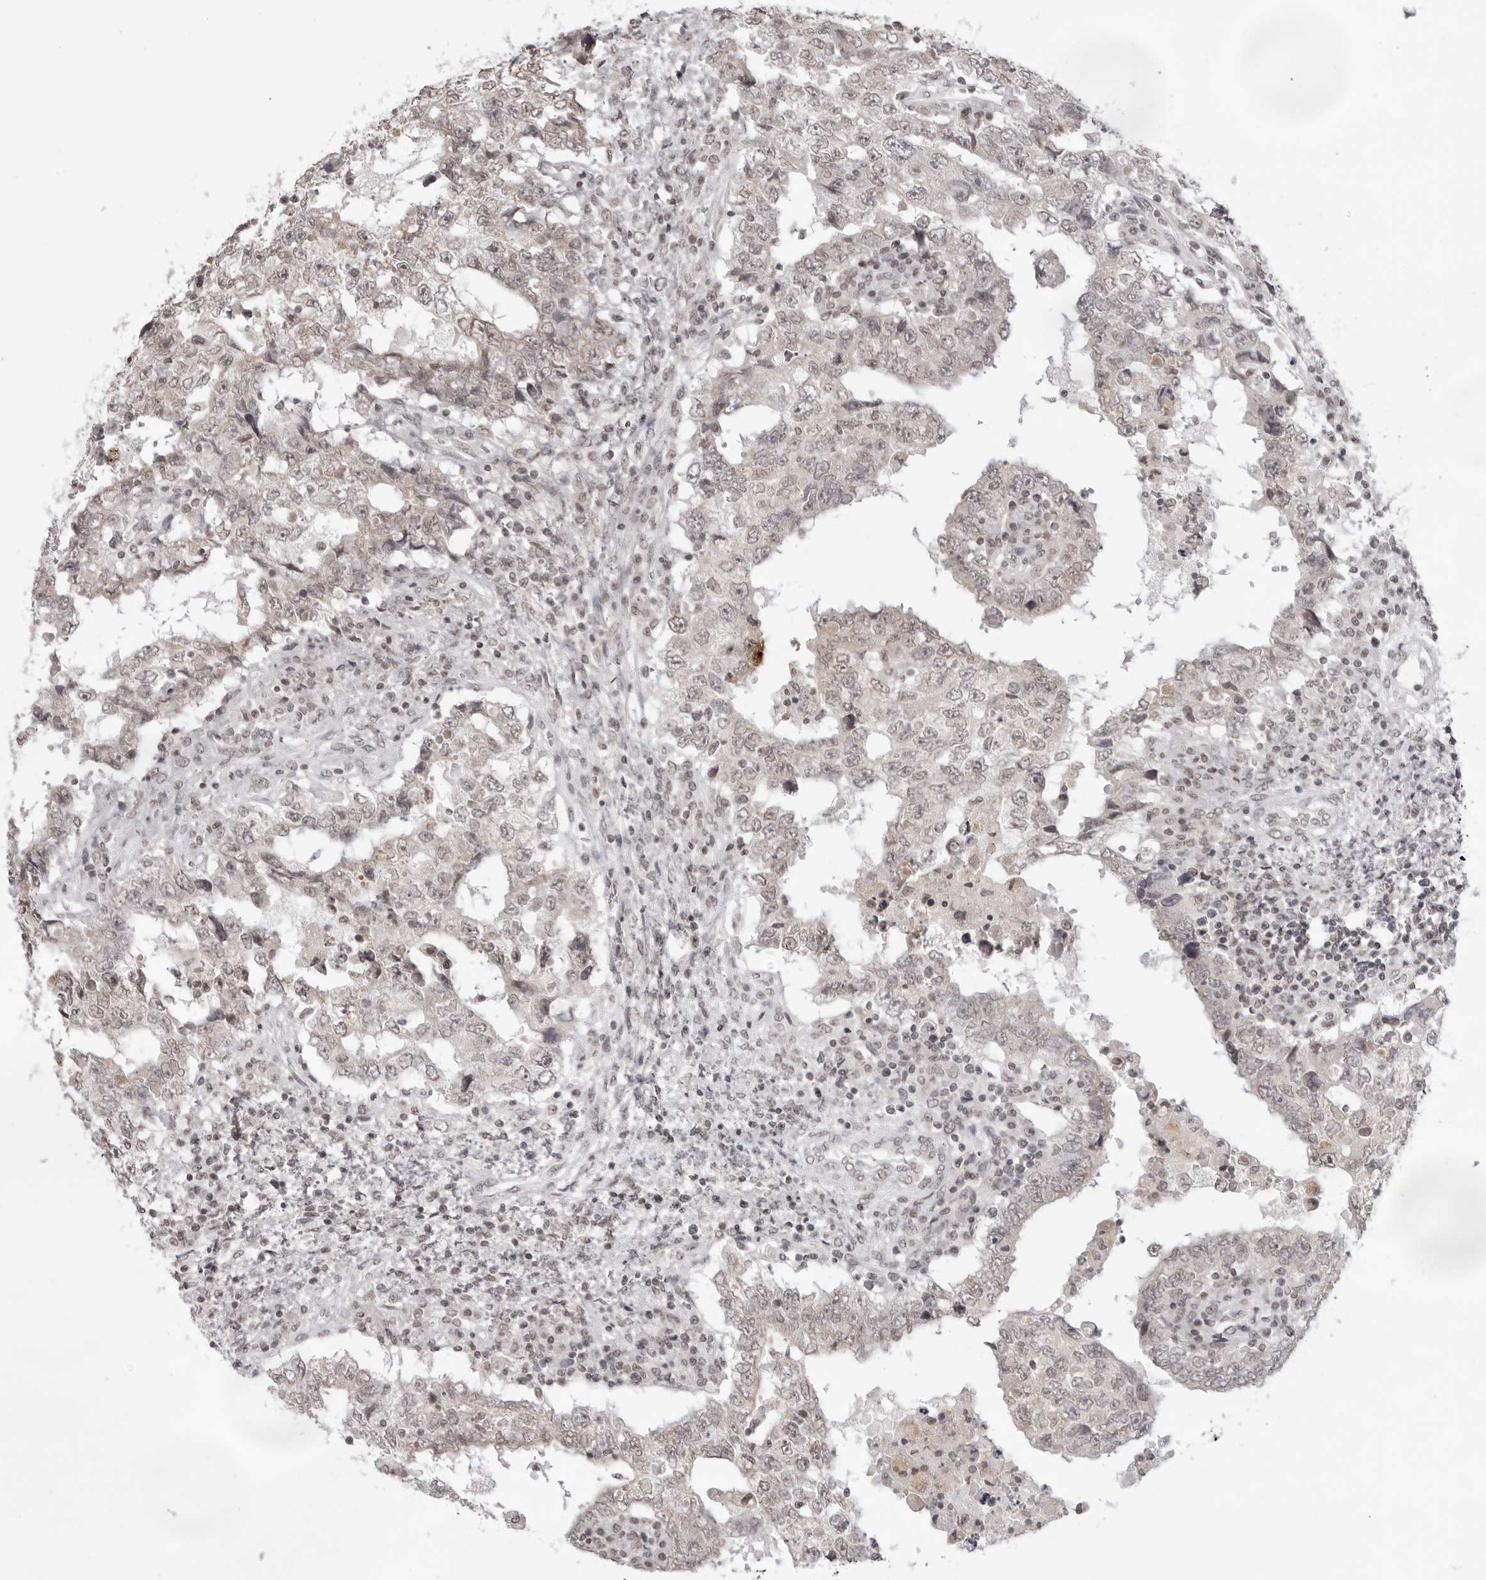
{"staining": {"intensity": "weak", "quantity": "25%-75%", "location": "nuclear"}, "tissue": "testis cancer", "cell_type": "Tumor cells", "image_type": "cancer", "snomed": [{"axis": "morphology", "description": "Carcinoma, Embryonal, NOS"}, {"axis": "topography", "description": "Testis"}], "caption": "Tumor cells demonstrate weak nuclear staining in approximately 25%-75% of cells in embryonal carcinoma (testis).", "gene": "NTM", "patient": {"sex": "male", "age": 26}}